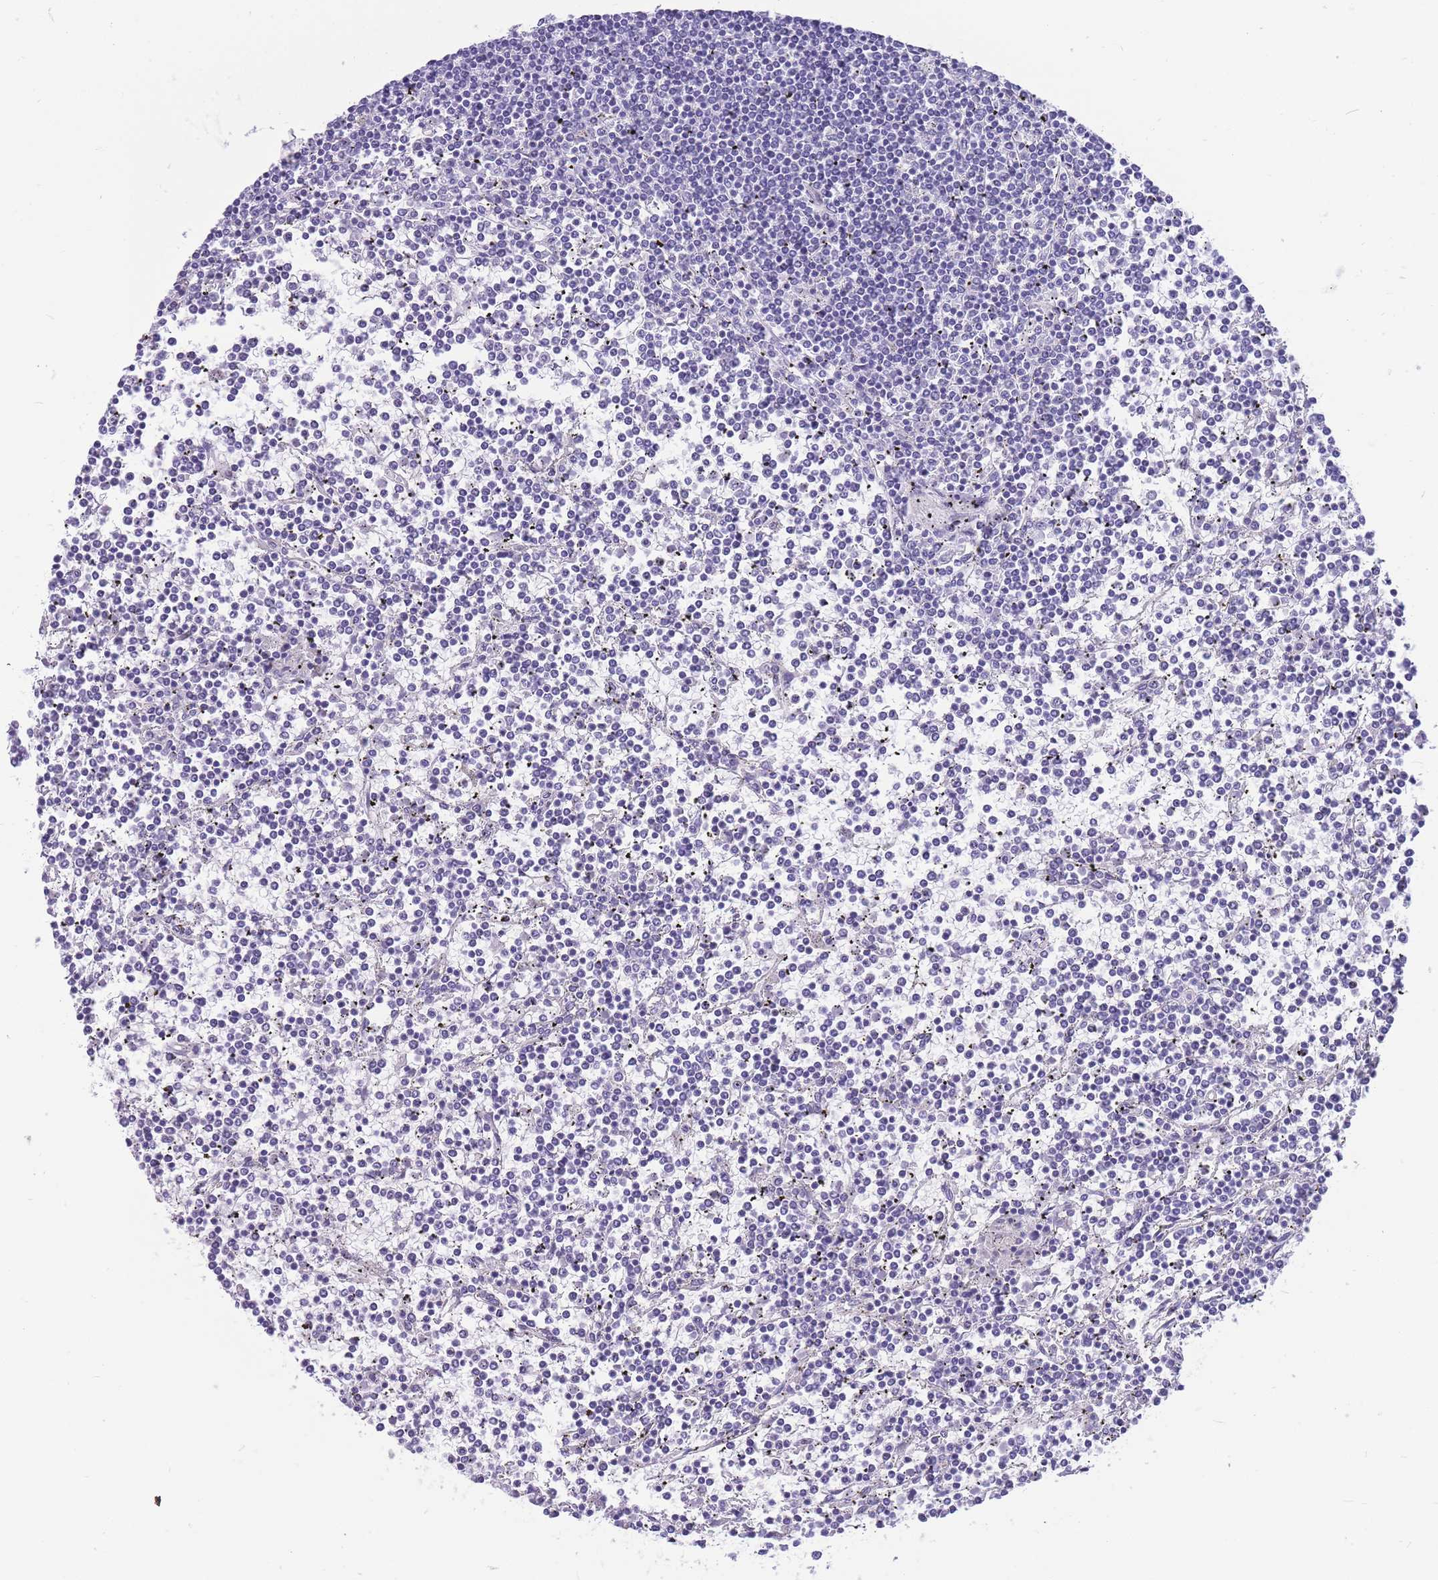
{"staining": {"intensity": "negative", "quantity": "none", "location": "none"}, "tissue": "lymphoma", "cell_type": "Tumor cells", "image_type": "cancer", "snomed": [{"axis": "morphology", "description": "Malignant lymphoma, non-Hodgkin's type, Low grade"}, {"axis": "topography", "description": "Spleen"}], "caption": "There is no significant positivity in tumor cells of malignant lymphoma, non-Hodgkin's type (low-grade). (Stains: DAB immunohistochemistry (IHC) with hematoxylin counter stain, Microscopy: brightfield microscopy at high magnification).", "gene": "ZNF311", "patient": {"sex": "female", "age": 19}}